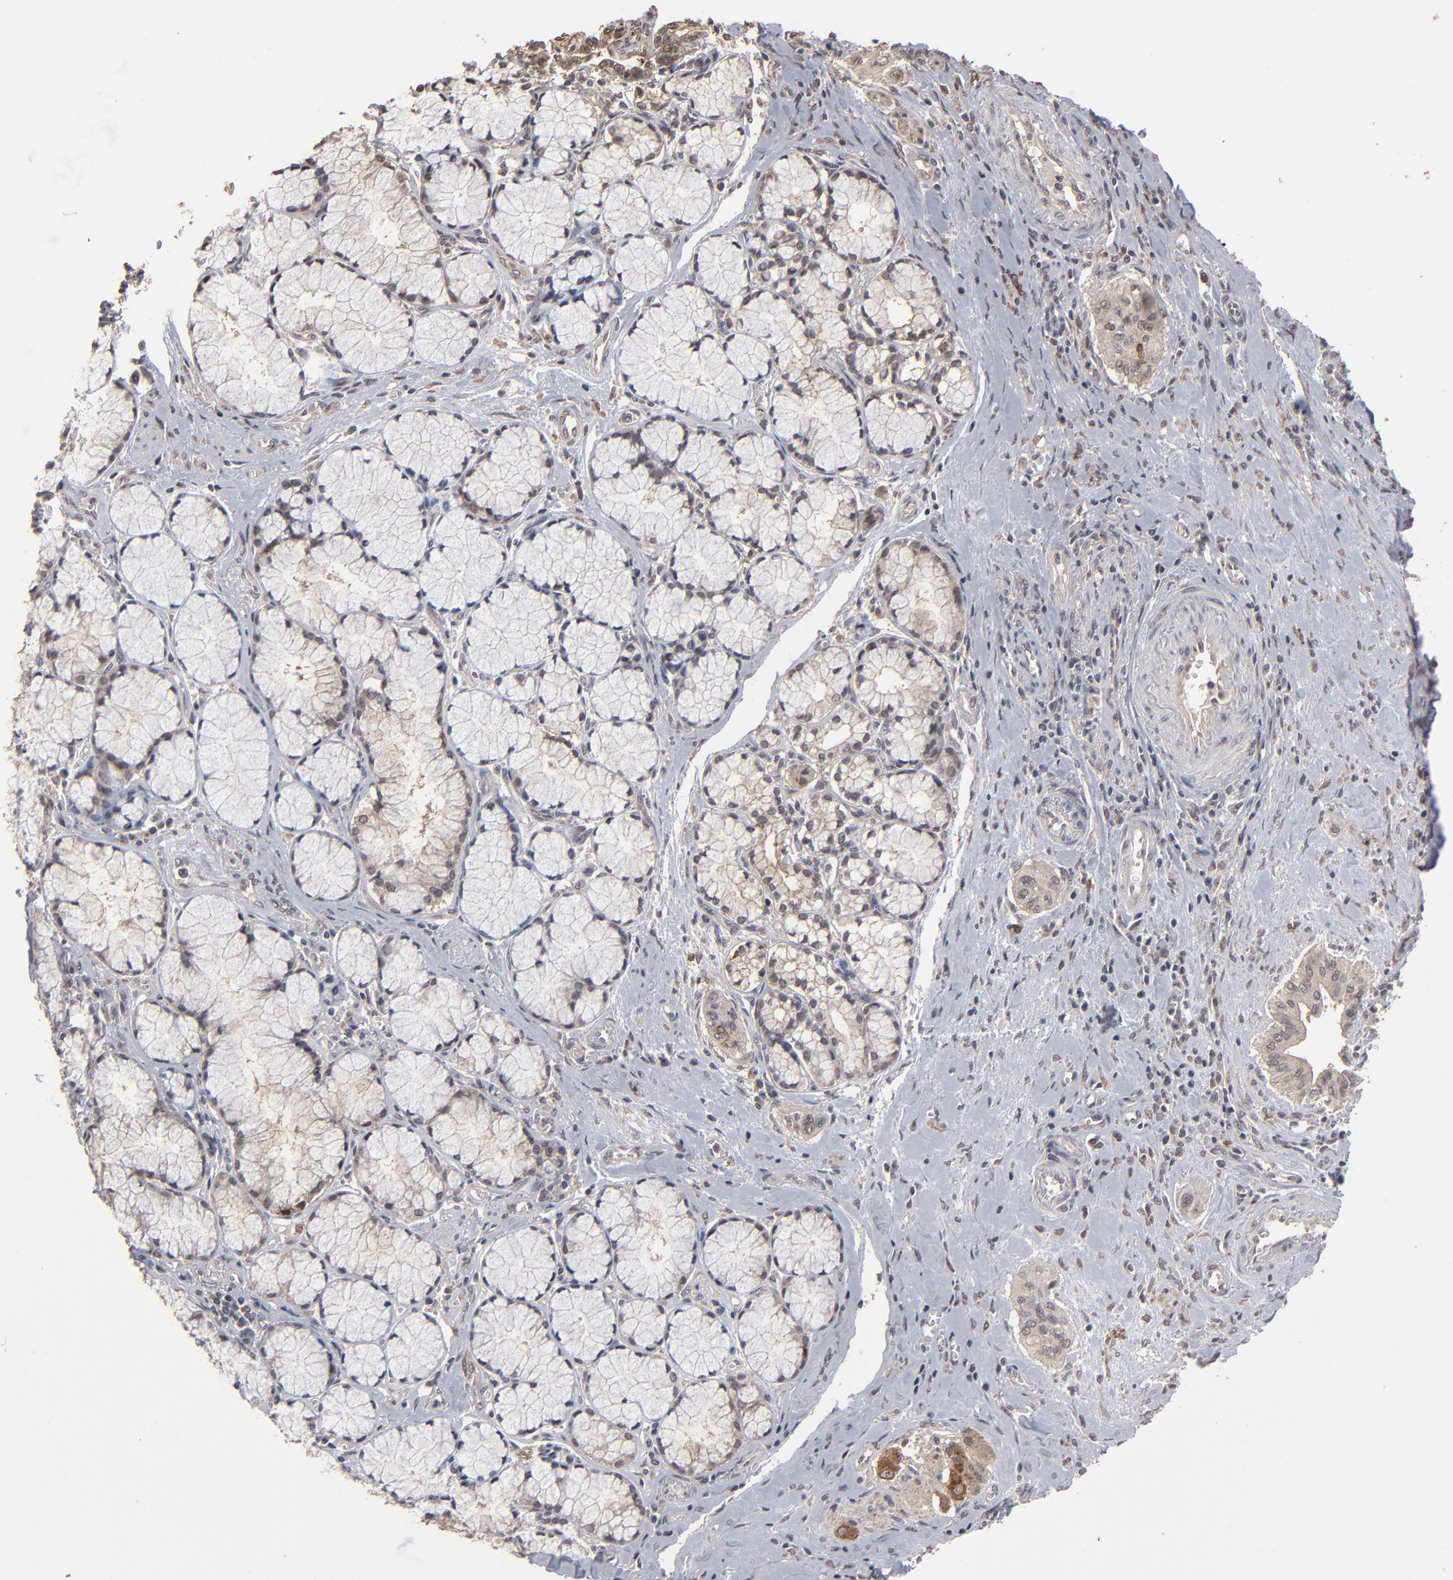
{"staining": {"intensity": "moderate", "quantity": "25%-75%", "location": "cytoplasmic/membranous"}, "tissue": "pancreatic cancer", "cell_type": "Tumor cells", "image_type": "cancer", "snomed": [{"axis": "morphology", "description": "Adenocarcinoma, NOS"}, {"axis": "topography", "description": "Pancreas"}], "caption": "The micrograph displays immunohistochemical staining of pancreatic adenocarcinoma. There is moderate cytoplasmic/membranous expression is identified in approximately 25%-75% of tumor cells. The staining was performed using DAB, with brown indicating positive protein expression. Nuclei are stained blue with hematoxylin.", "gene": "SLC22A17", "patient": {"sex": "male", "age": 77}}